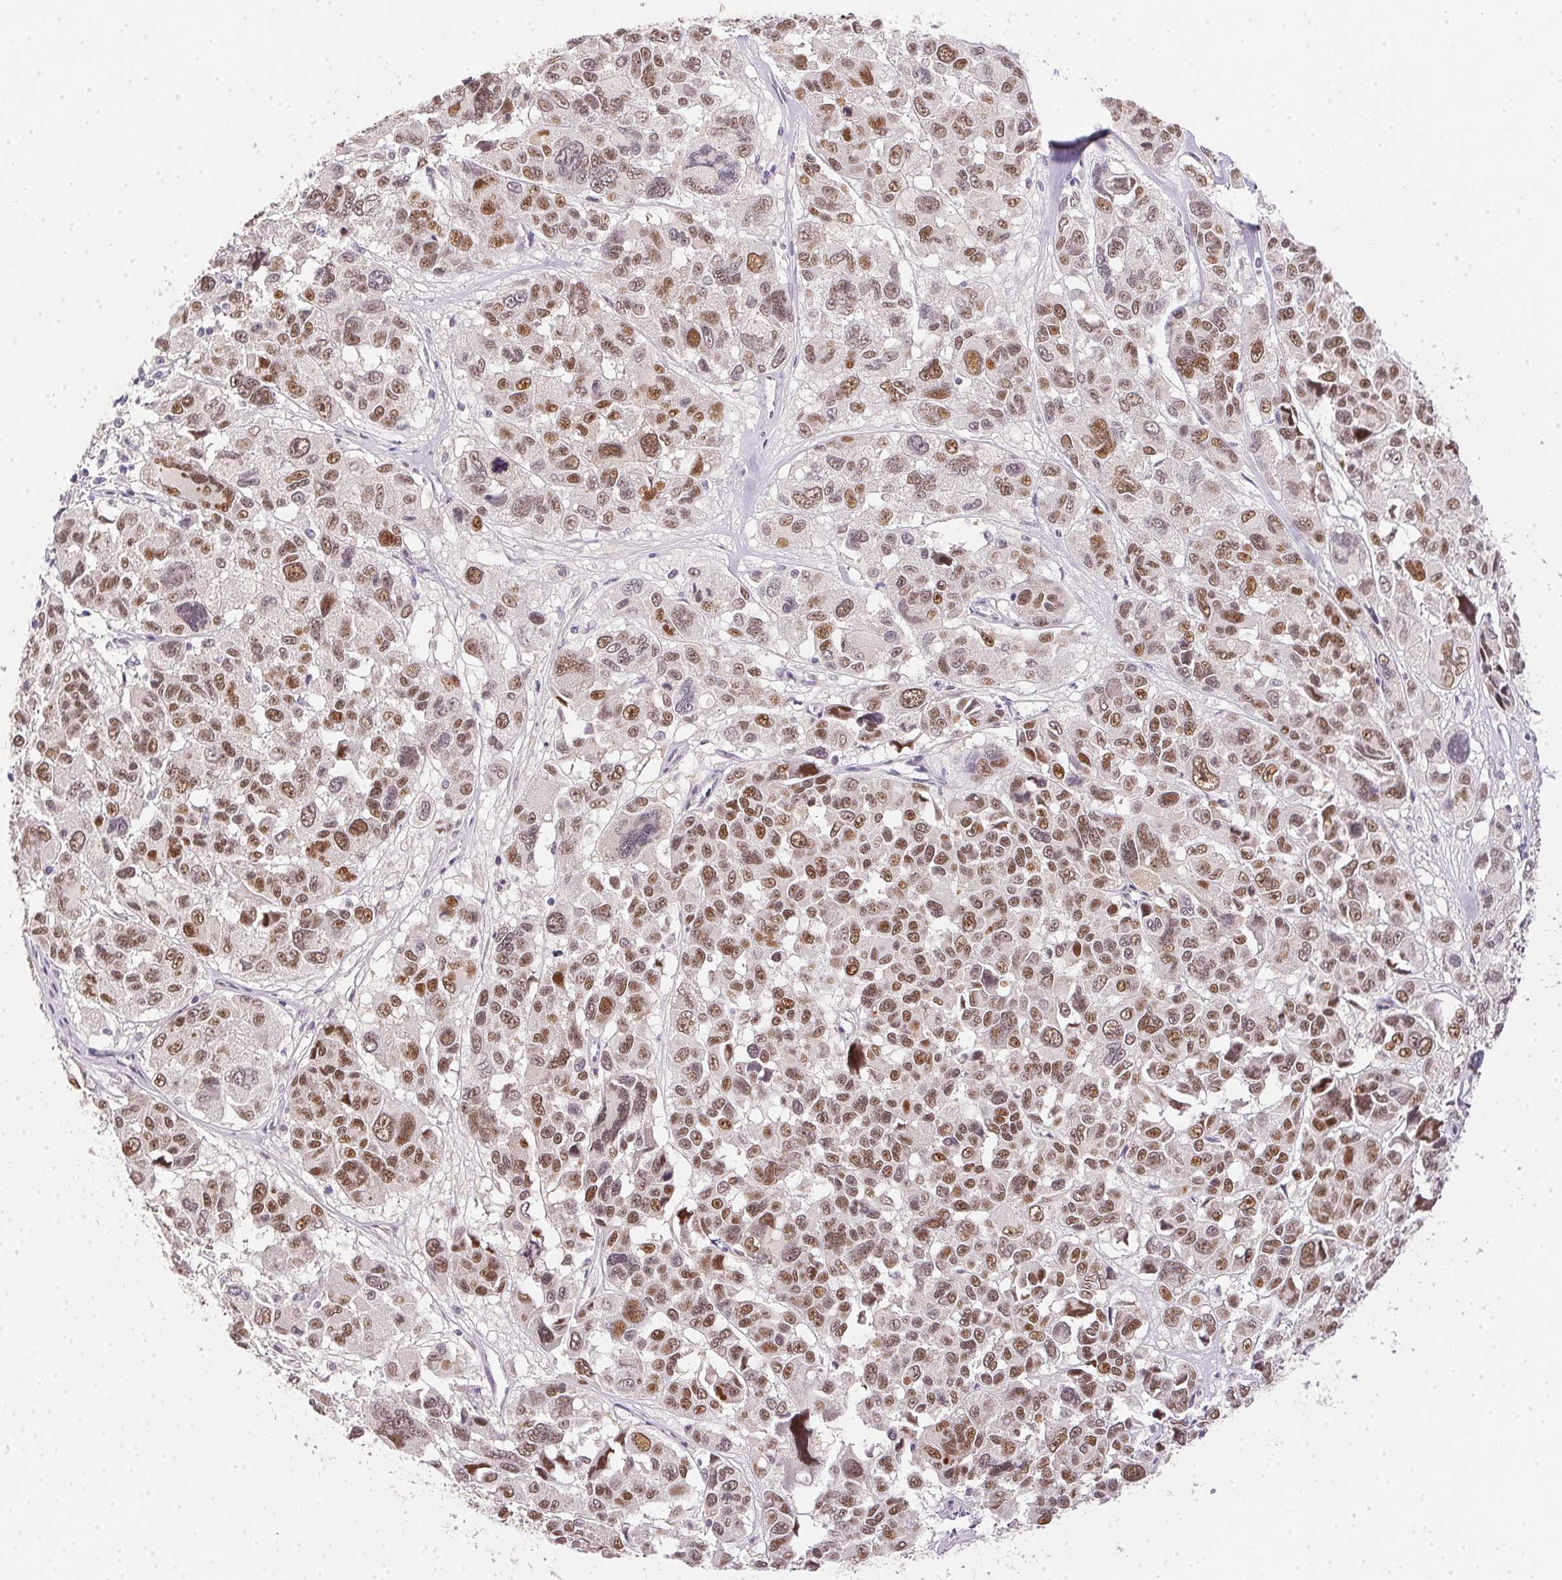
{"staining": {"intensity": "moderate", "quantity": ">75%", "location": "nuclear"}, "tissue": "melanoma", "cell_type": "Tumor cells", "image_type": "cancer", "snomed": [{"axis": "morphology", "description": "Malignant melanoma, NOS"}, {"axis": "topography", "description": "Skin"}], "caption": "IHC (DAB) staining of human melanoma shows moderate nuclear protein staining in about >75% of tumor cells. (brown staining indicates protein expression, while blue staining denotes nuclei).", "gene": "POLR3G", "patient": {"sex": "female", "age": 66}}